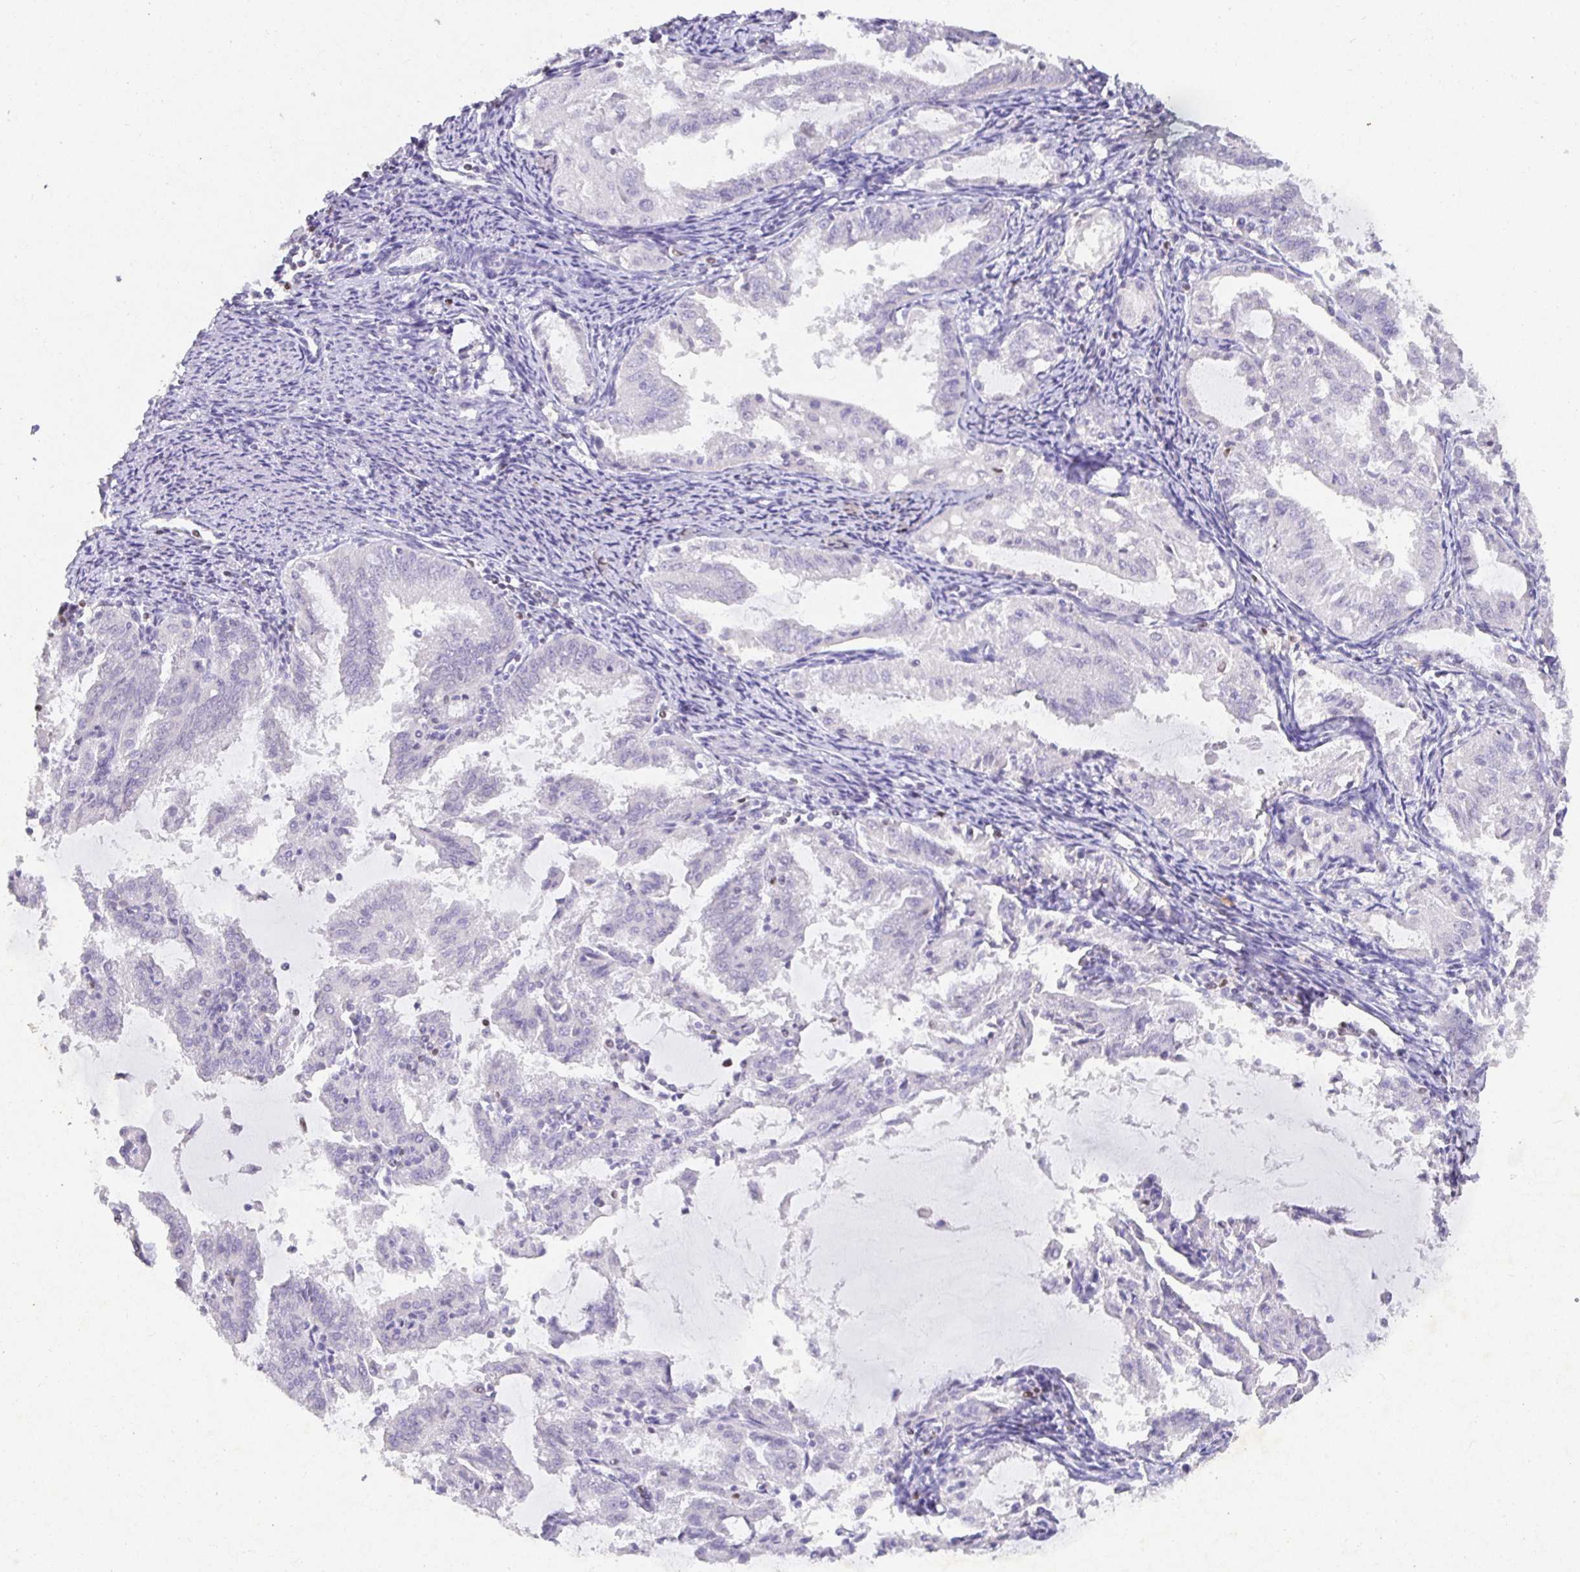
{"staining": {"intensity": "negative", "quantity": "none", "location": "none"}, "tissue": "endometrial cancer", "cell_type": "Tumor cells", "image_type": "cancer", "snomed": [{"axis": "morphology", "description": "Adenocarcinoma, NOS"}, {"axis": "topography", "description": "Endometrium"}], "caption": "Histopathology image shows no significant protein positivity in tumor cells of endometrial cancer (adenocarcinoma).", "gene": "SATB1", "patient": {"sex": "female", "age": 70}}